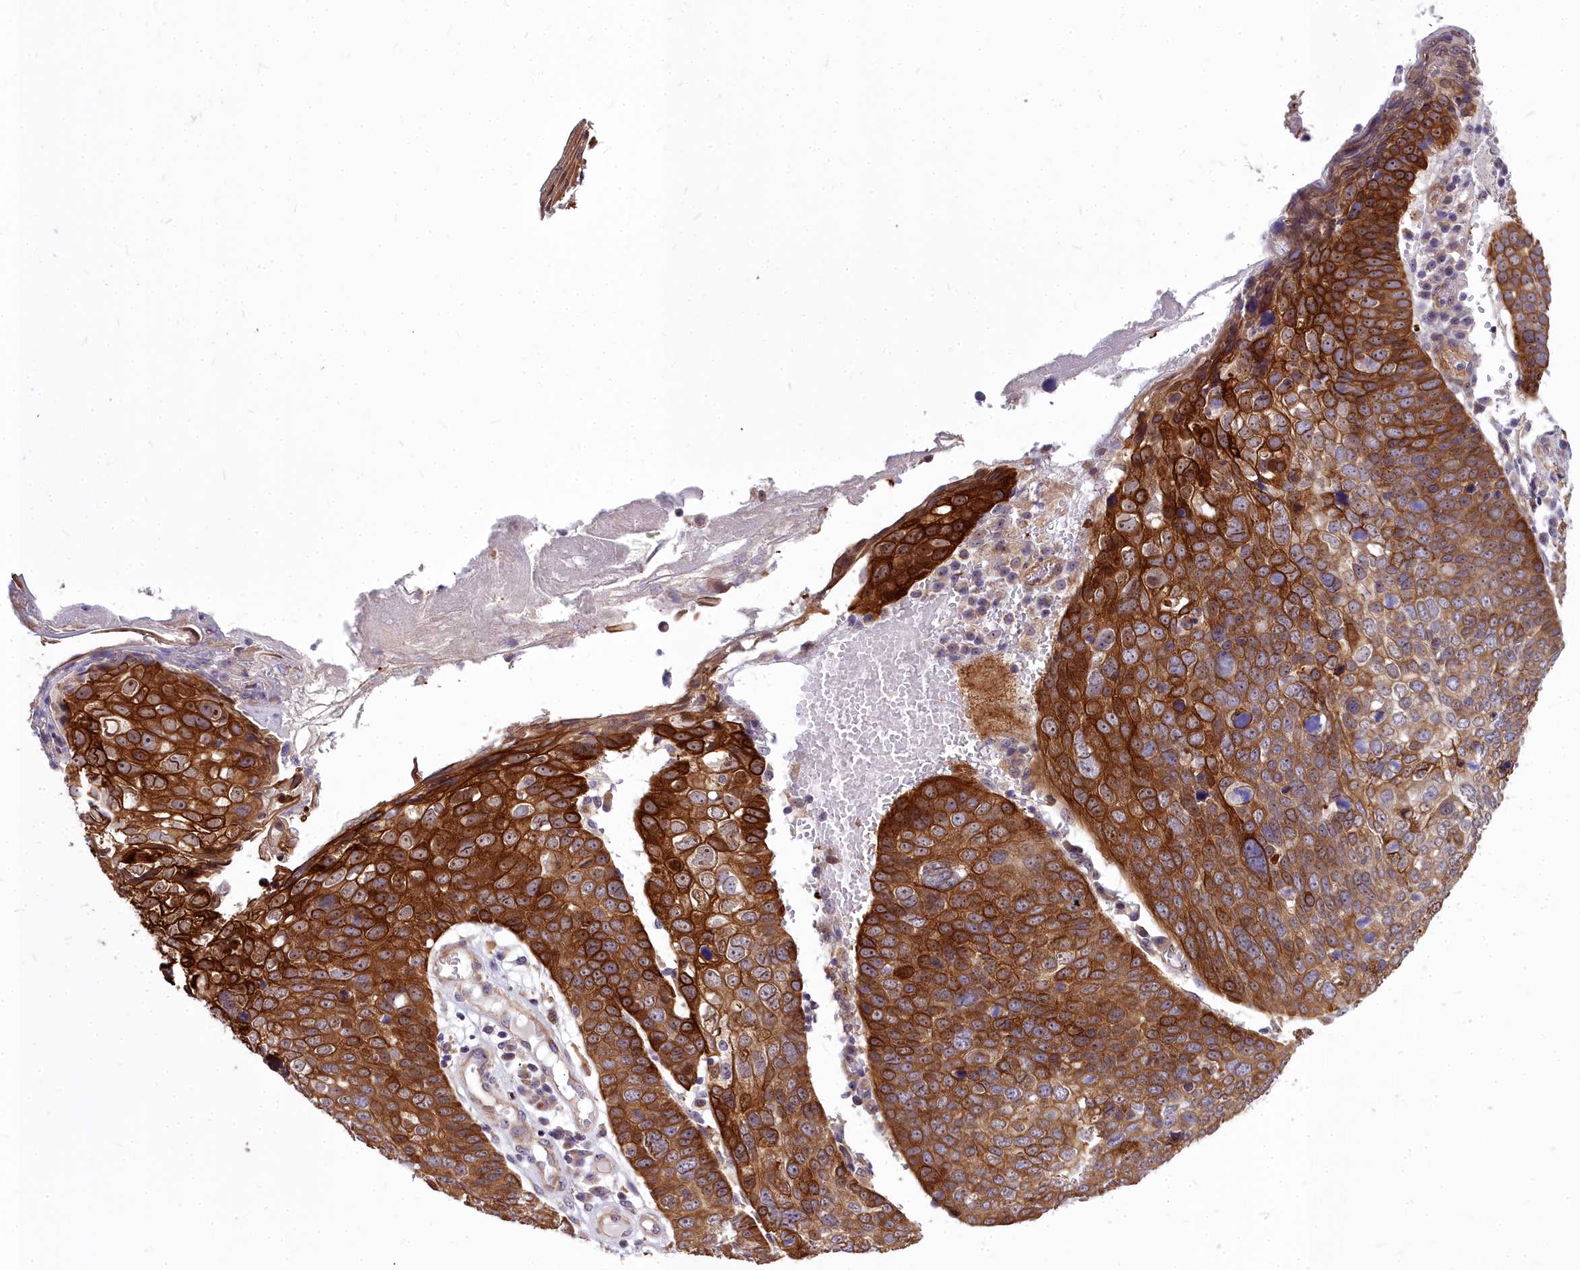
{"staining": {"intensity": "strong", "quantity": ">75%", "location": "cytoplasmic/membranous,nuclear"}, "tissue": "skin cancer", "cell_type": "Tumor cells", "image_type": "cancer", "snomed": [{"axis": "morphology", "description": "Squamous cell carcinoma, NOS"}, {"axis": "topography", "description": "Skin"}], "caption": "Human squamous cell carcinoma (skin) stained with a brown dye shows strong cytoplasmic/membranous and nuclear positive positivity in approximately >75% of tumor cells.", "gene": "ABCB8", "patient": {"sex": "male", "age": 71}}